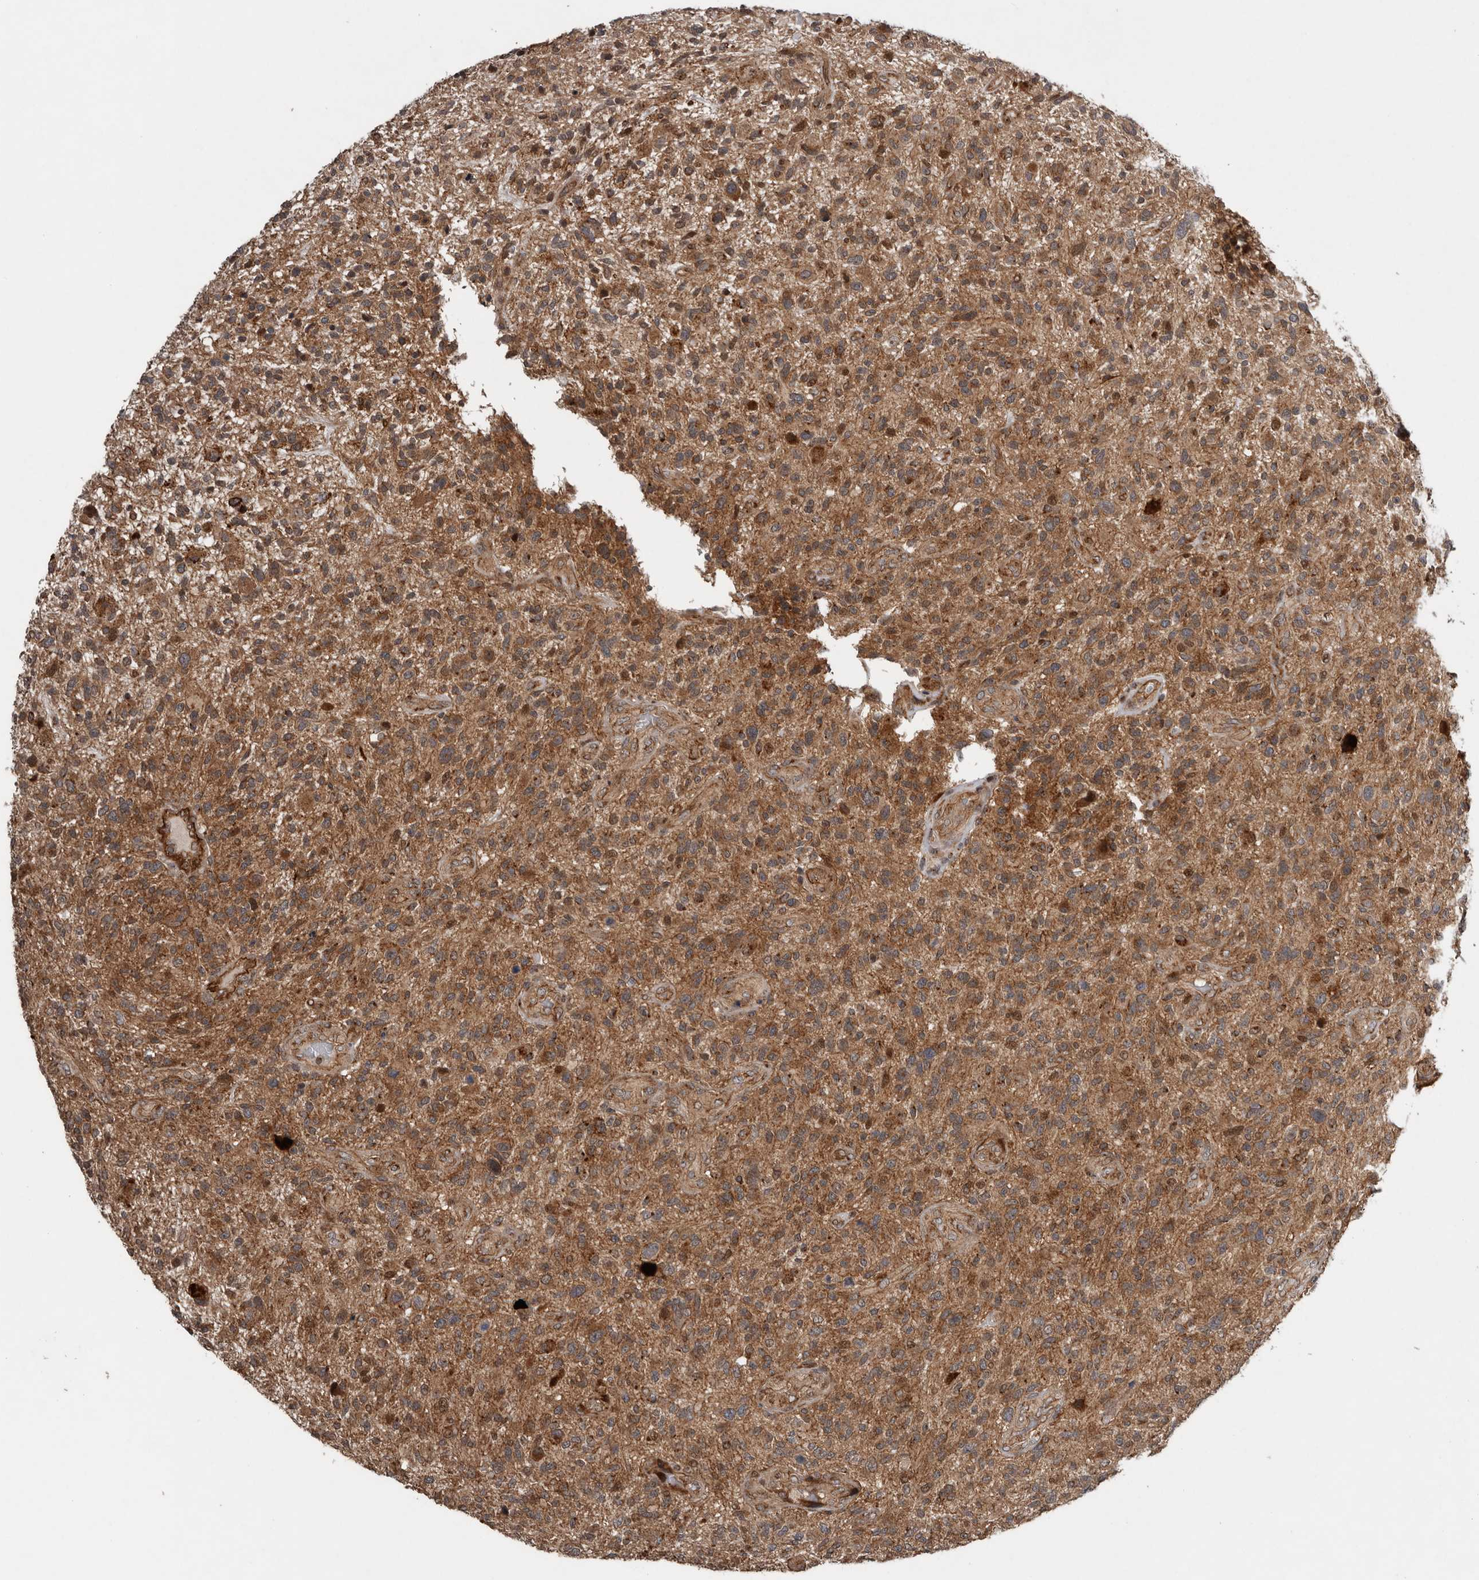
{"staining": {"intensity": "moderate", "quantity": ">75%", "location": "cytoplasmic/membranous"}, "tissue": "glioma", "cell_type": "Tumor cells", "image_type": "cancer", "snomed": [{"axis": "morphology", "description": "Glioma, malignant, High grade"}, {"axis": "topography", "description": "Brain"}], "caption": "Immunohistochemistry photomicrograph of neoplastic tissue: glioma stained using IHC reveals medium levels of moderate protein expression localized specifically in the cytoplasmic/membranous of tumor cells, appearing as a cytoplasmic/membranous brown color.", "gene": "CCDC190", "patient": {"sex": "male", "age": 47}}